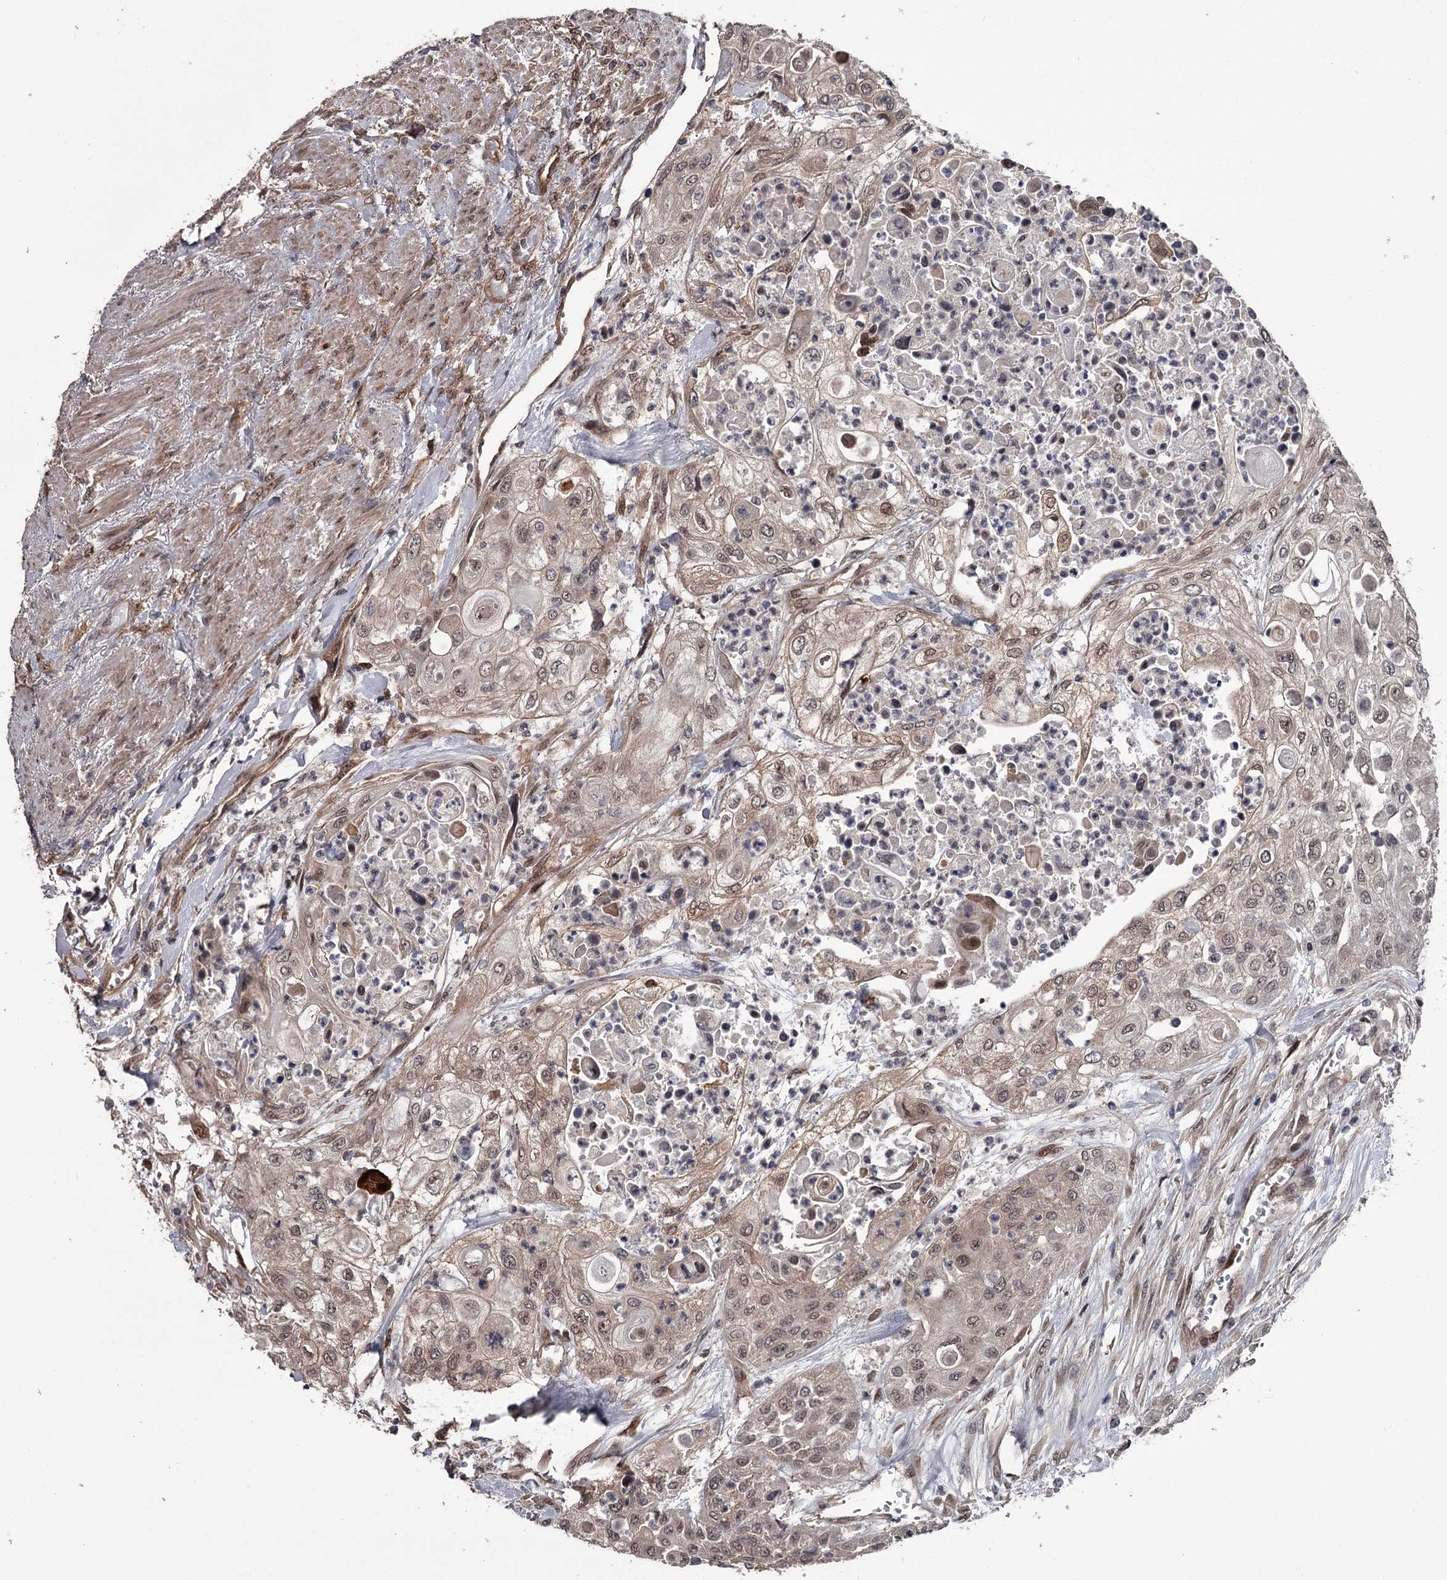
{"staining": {"intensity": "weak", "quantity": ">75%", "location": "cytoplasmic/membranous,nuclear"}, "tissue": "urothelial cancer", "cell_type": "Tumor cells", "image_type": "cancer", "snomed": [{"axis": "morphology", "description": "Urothelial carcinoma, High grade"}, {"axis": "topography", "description": "Urinary bladder"}], "caption": "Tumor cells display low levels of weak cytoplasmic/membranous and nuclear expression in about >75% of cells in human urothelial cancer.", "gene": "CDC42EP2", "patient": {"sex": "female", "age": 79}}